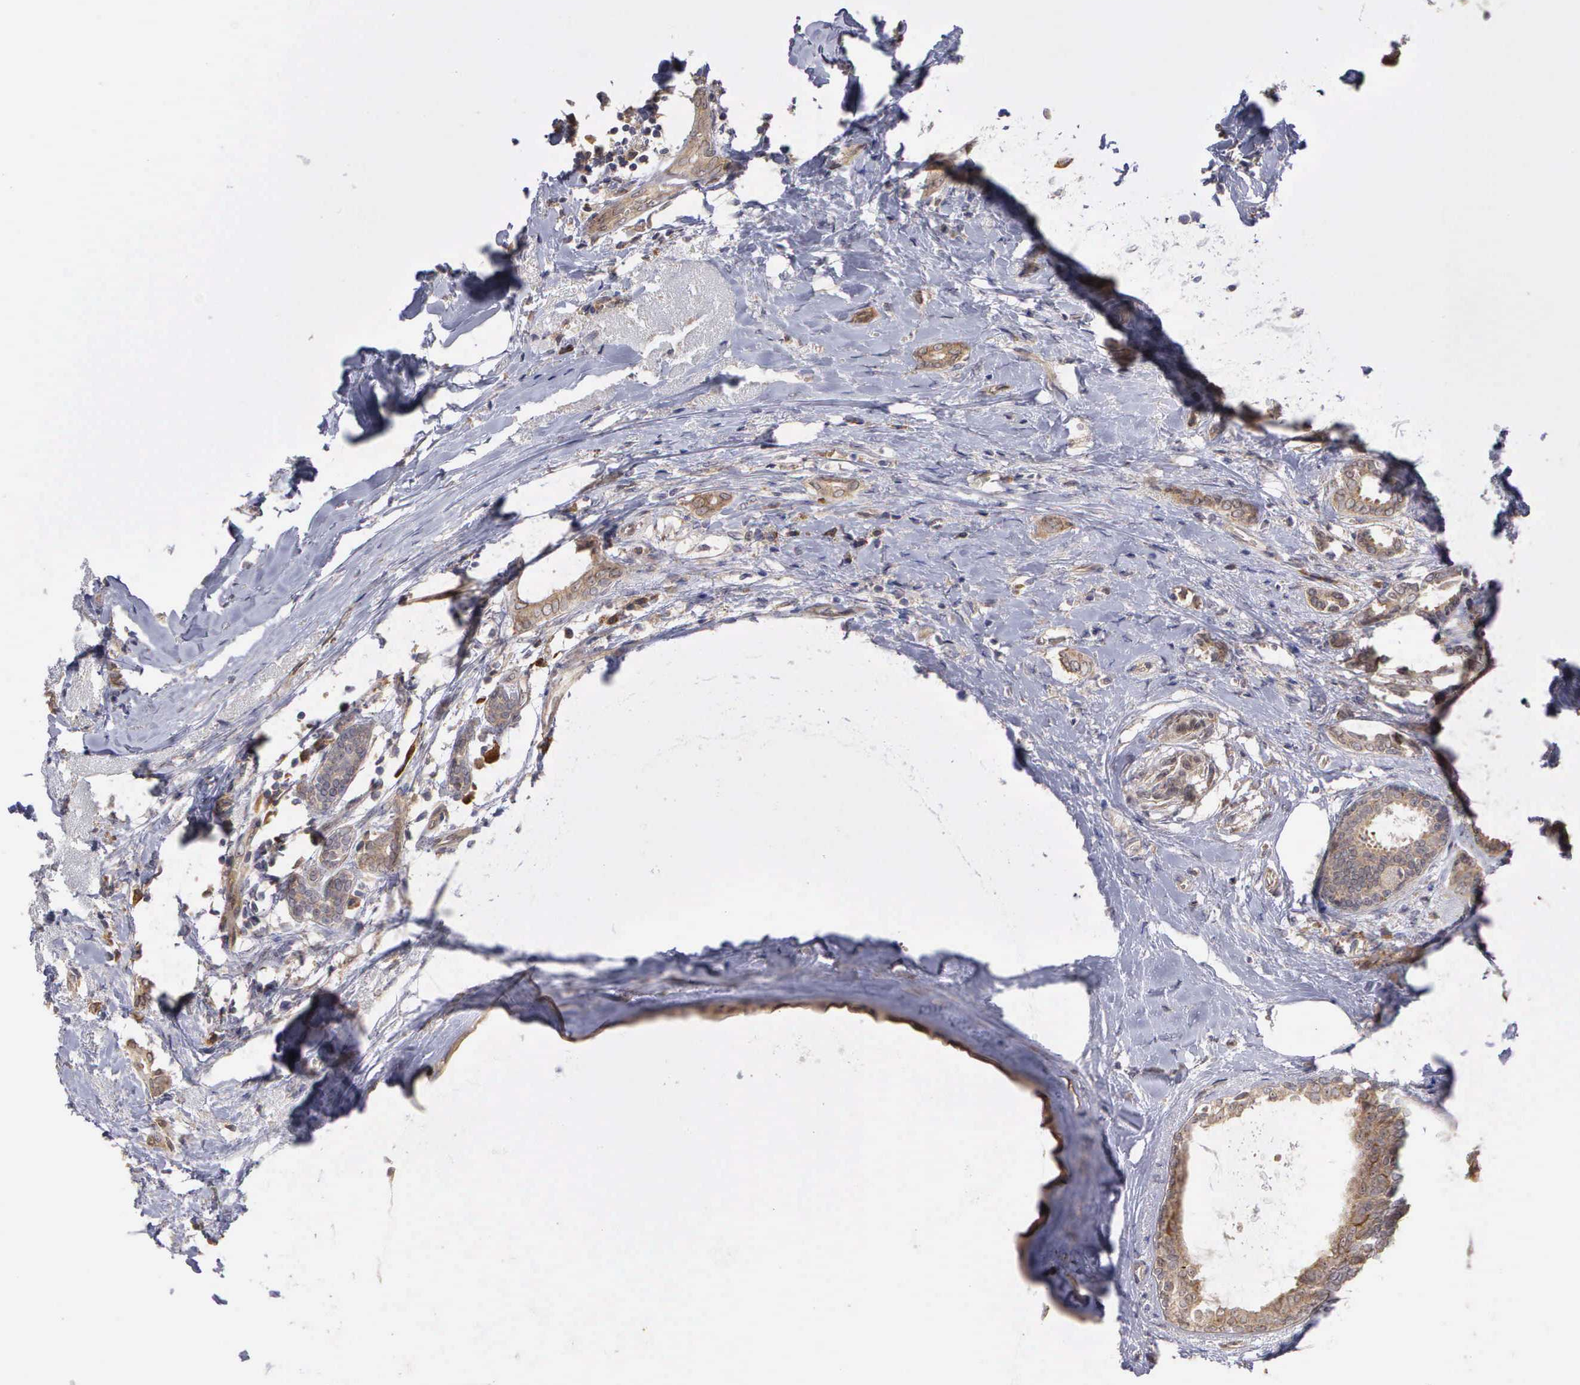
{"staining": {"intensity": "weak", "quantity": ">75%", "location": "cytoplasmic/membranous,nuclear"}, "tissue": "breast cancer", "cell_type": "Tumor cells", "image_type": "cancer", "snomed": [{"axis": "morphology", "description": "Duct carcinoma"}, {"axis": "topography", "description": "Breast"}], "caption": "IHC of human breast invasive ductal carcinoma reveals low levels of weak cytoplasmic/membranous and nuclear expression in approximately >75% of tumor cells.", "gene": "DNAJB7", "patient": {"sex": "female", "age": 50}}